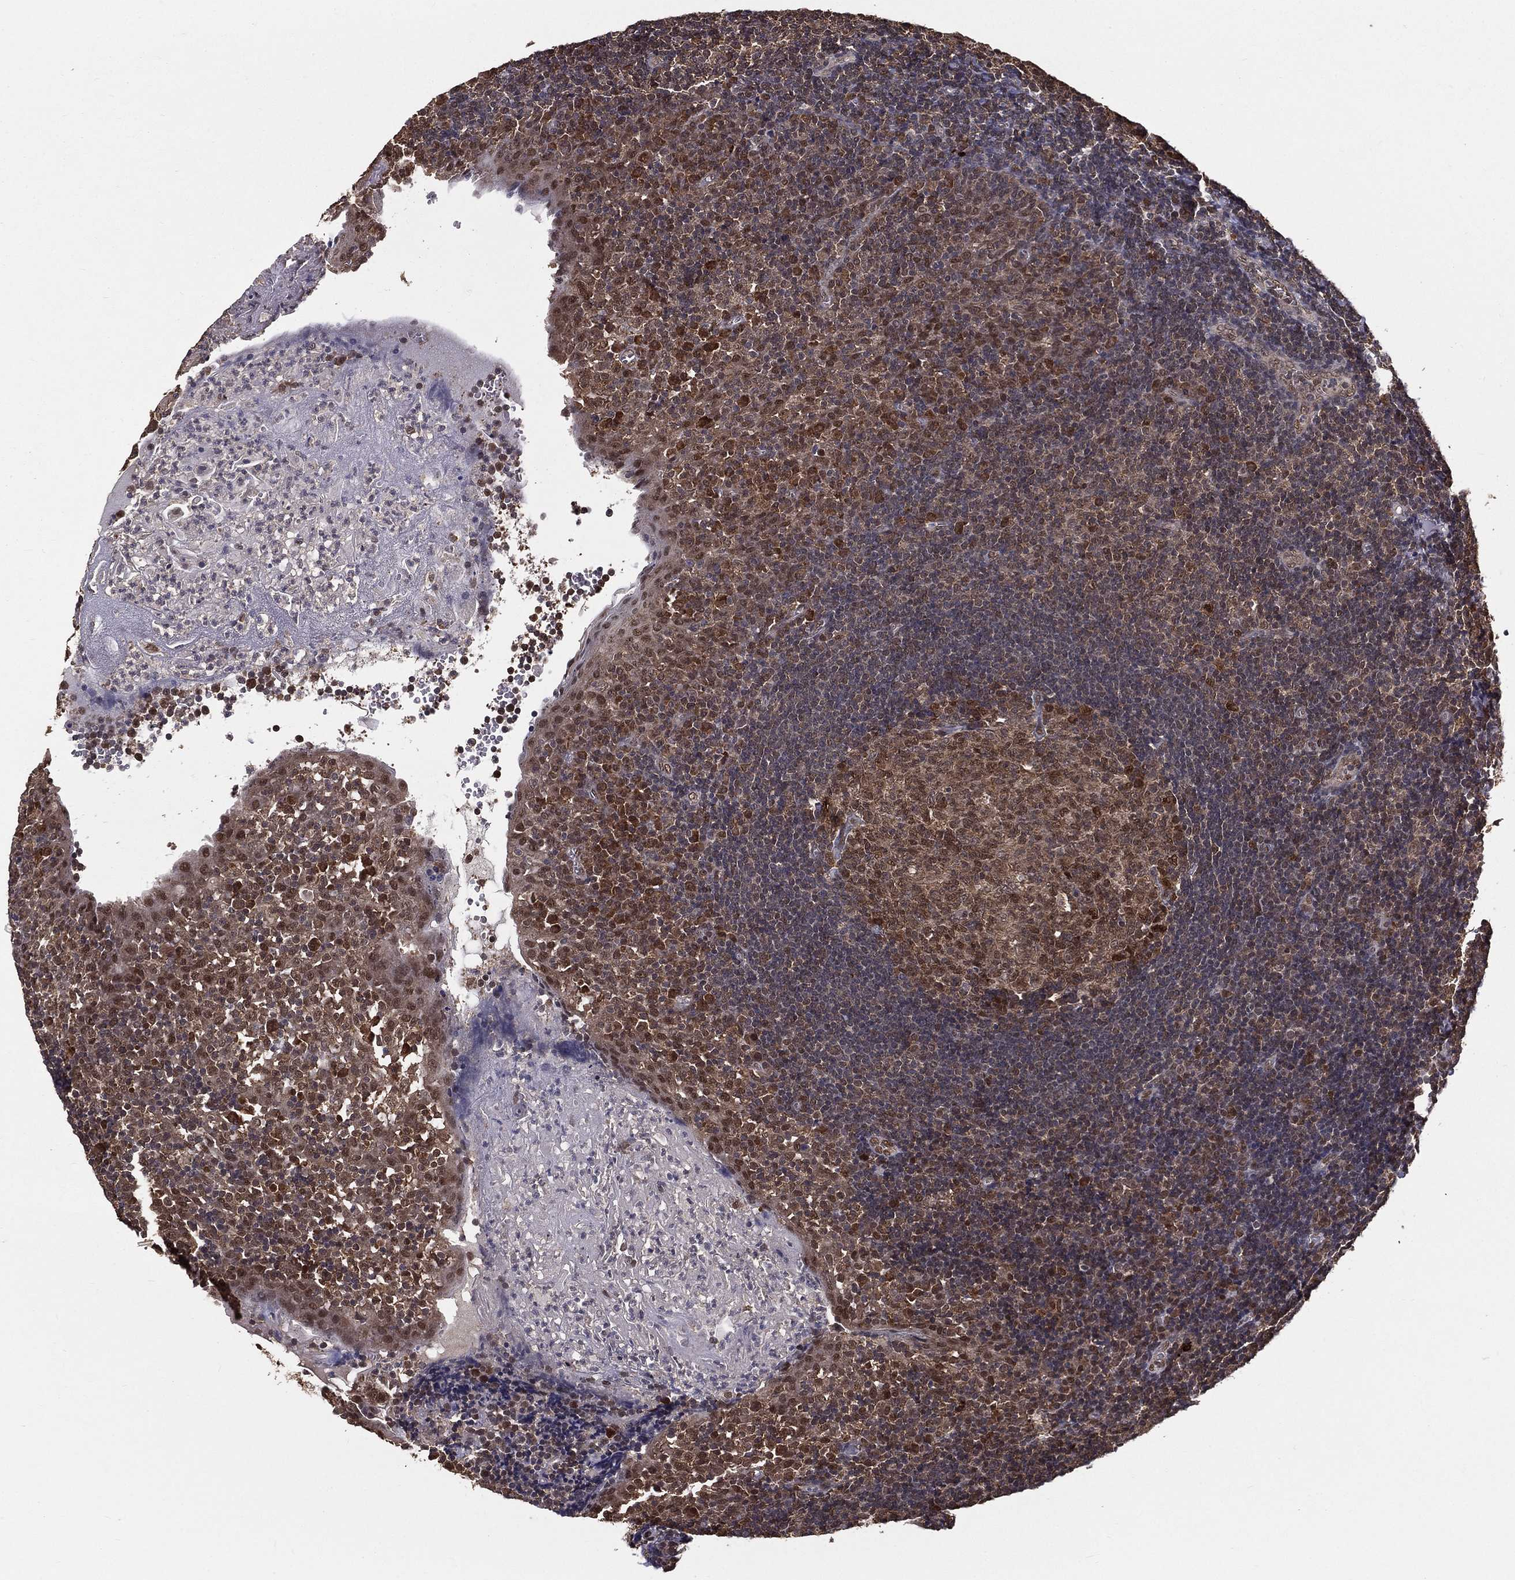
{"staining": {"intensity": "moderate", "quantity": "25%-75%", "location": "cytoplasmic/membranous,nuclear"}, "tissue": "tonsil", "cell_type": "Germinal center cells", "image_type": "normal", "snomed": [{"axis": "morphology", "description": "Normal tissue, NOS"}, {"axis": "topography", "description": "Tonsil"}], "caption": "Immunohistochemistry (IHC) histopathology image of unremarkable human tonsil stained for a protein (brown), which exhibits medium levels of moderate cytoplasmic/membranous,nuclear staining in approximately 25%-75% of germinal center cells.", "gene": "CARM1", "patient": {"sex": "female", "age": 13}}